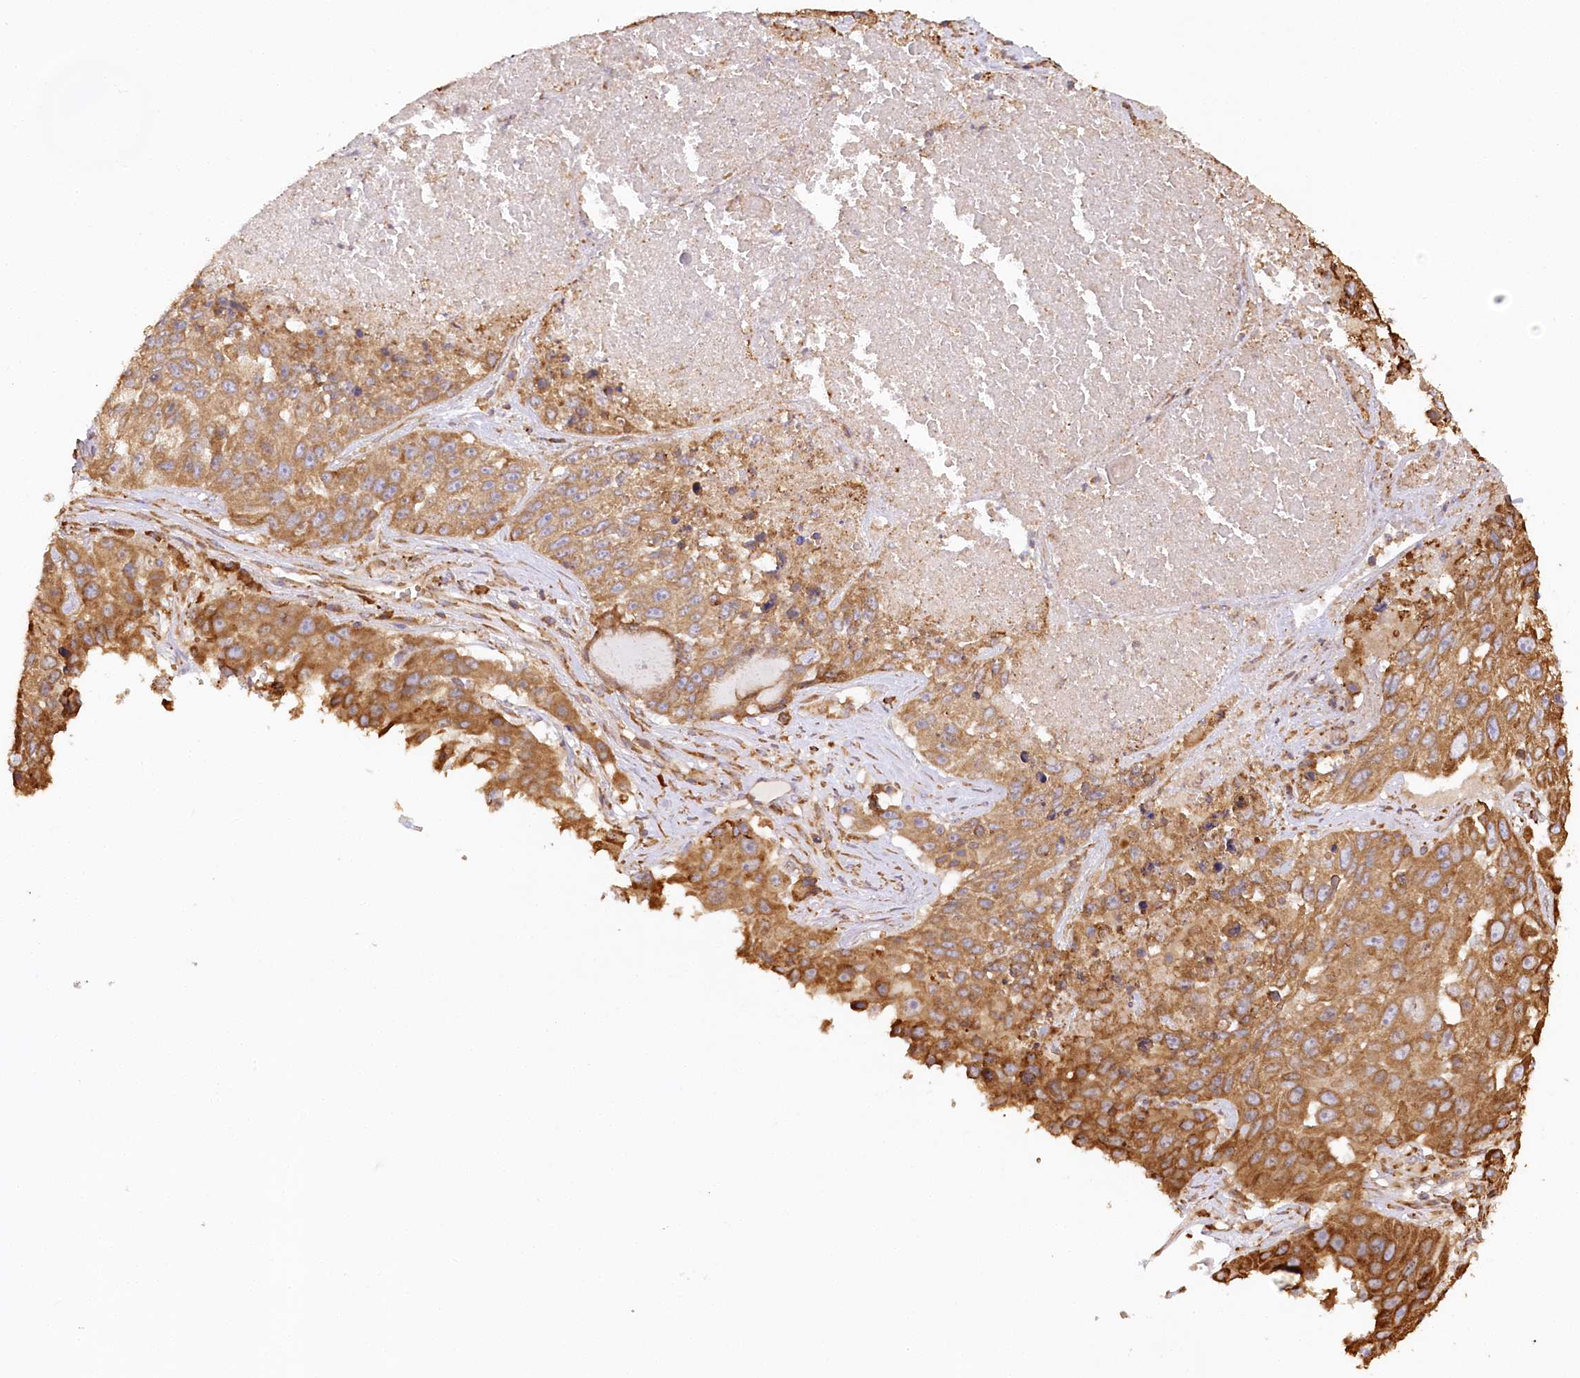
{"staining": {"intensity": "moderate", "quantity": ">75%", "location": "cytoplasmic/membranous"}, "tissue": "lung cancer", "cell_type": "Tumor cells", "image_type": "cancer", "snomed": [{"axis": "morphology", "description": "Squamous cell carcinoma, NOS"}, {"axis": "topography", "description": "Lung"}], "caption": "Immunohistochemical staining of human lung squamous cell carcinoma displays moderate cytoplasmic/membranous protein expression in about >75% of tumor cells. The protein is stained brown, and the nuclei are stained in blue (DAB IHC with brightfield microscopy, high magnification).", "gene": "ACAP2", "patient": {"sex": "male", "age": 61}}